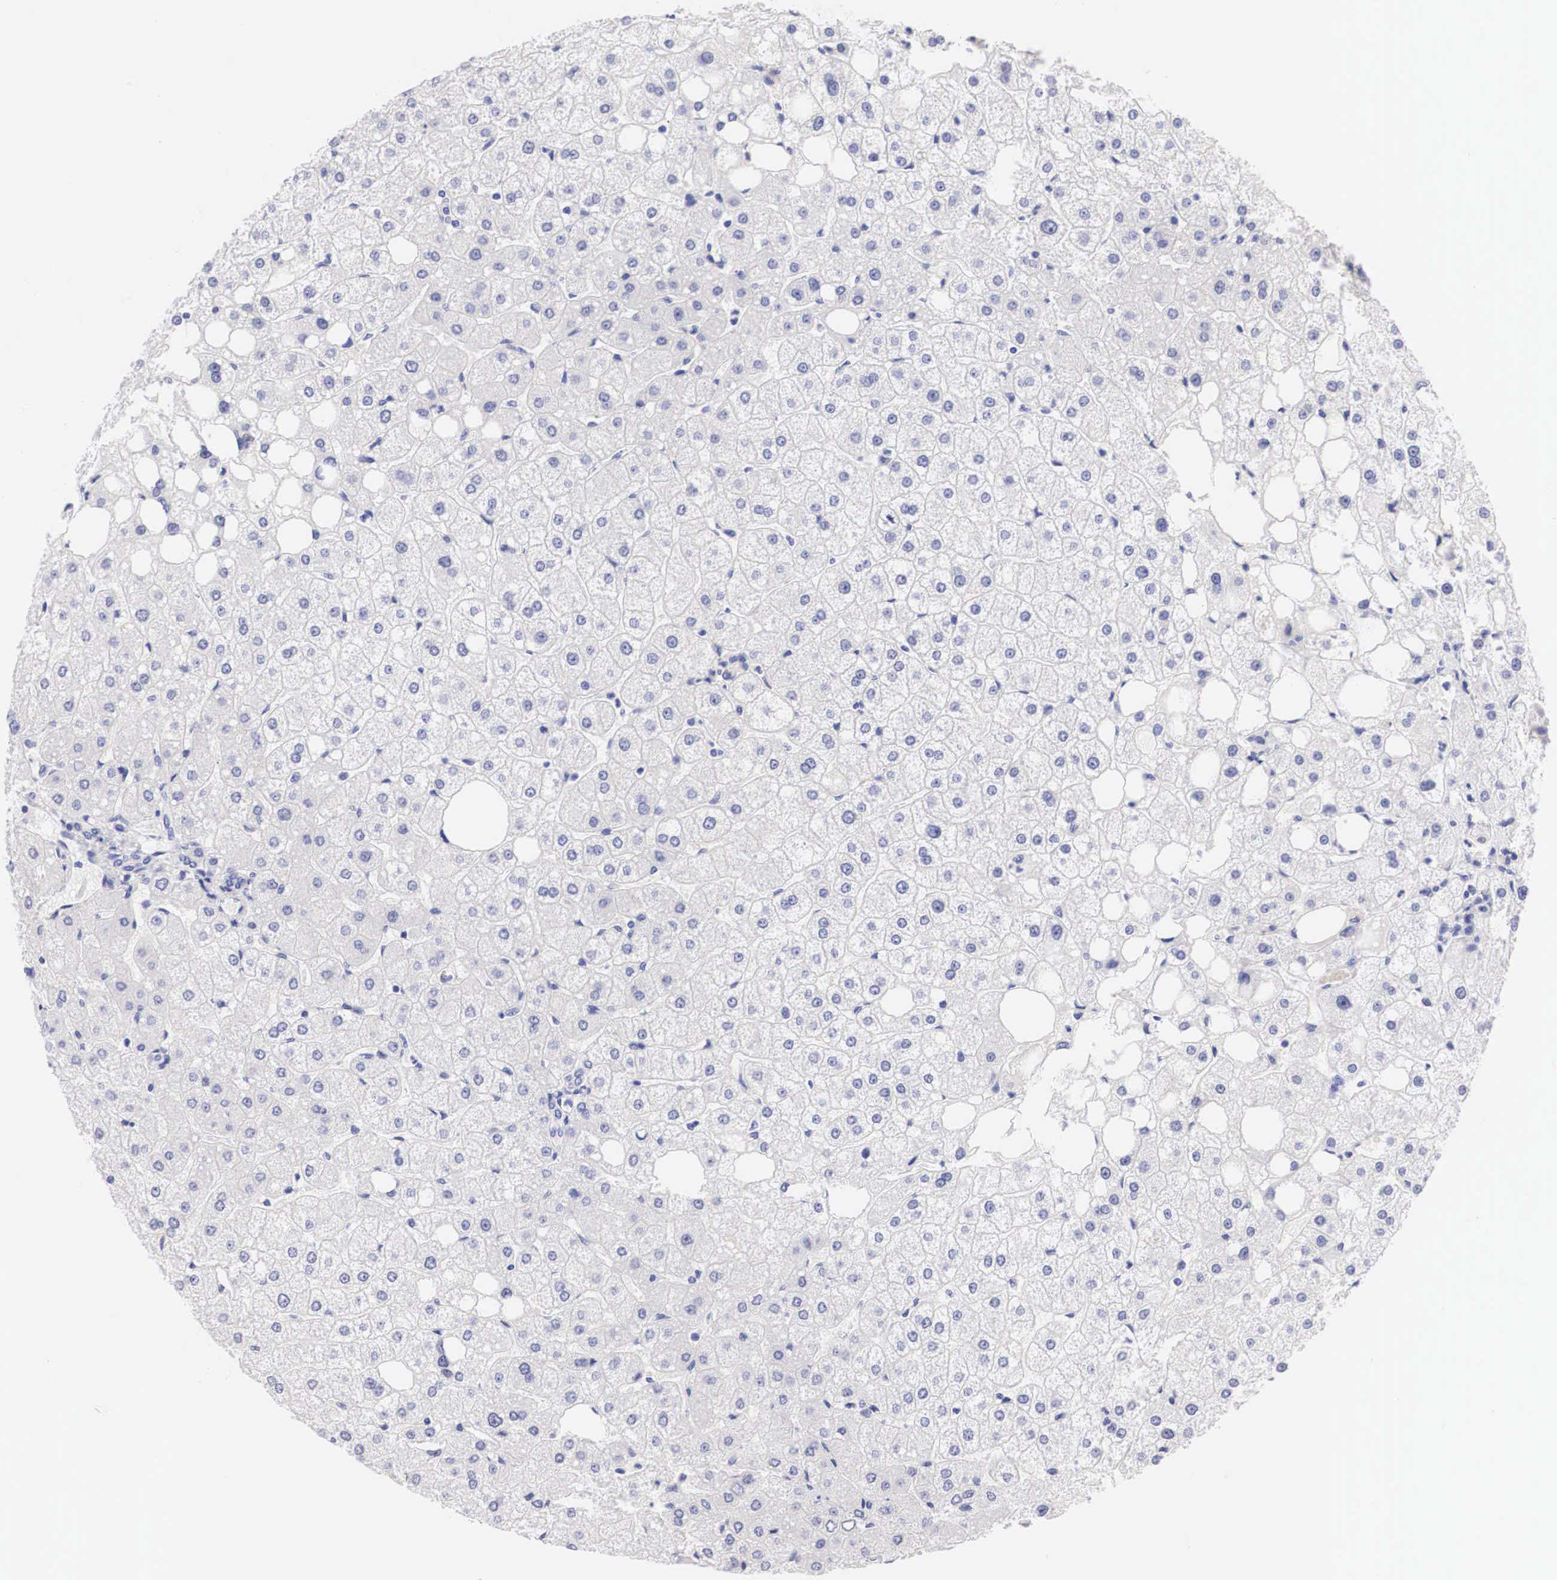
{"staining": {"intensity": "negative", "quantity": "none", "location": "none"}, "tissue": "liver", "cell_type": "Cholangiocytes", "image_type": "normal", "snomed": [{"axis": "morphology", "description": "Normal tissue, NOS"}, {"axis": "topography", "description": "Liver"}], "caption": "Histopathology image shows no significant protein positivity in cholangiocytes of normal liver.", "gene": "TYR", "patient": {"sex": "male", "age": 35}}